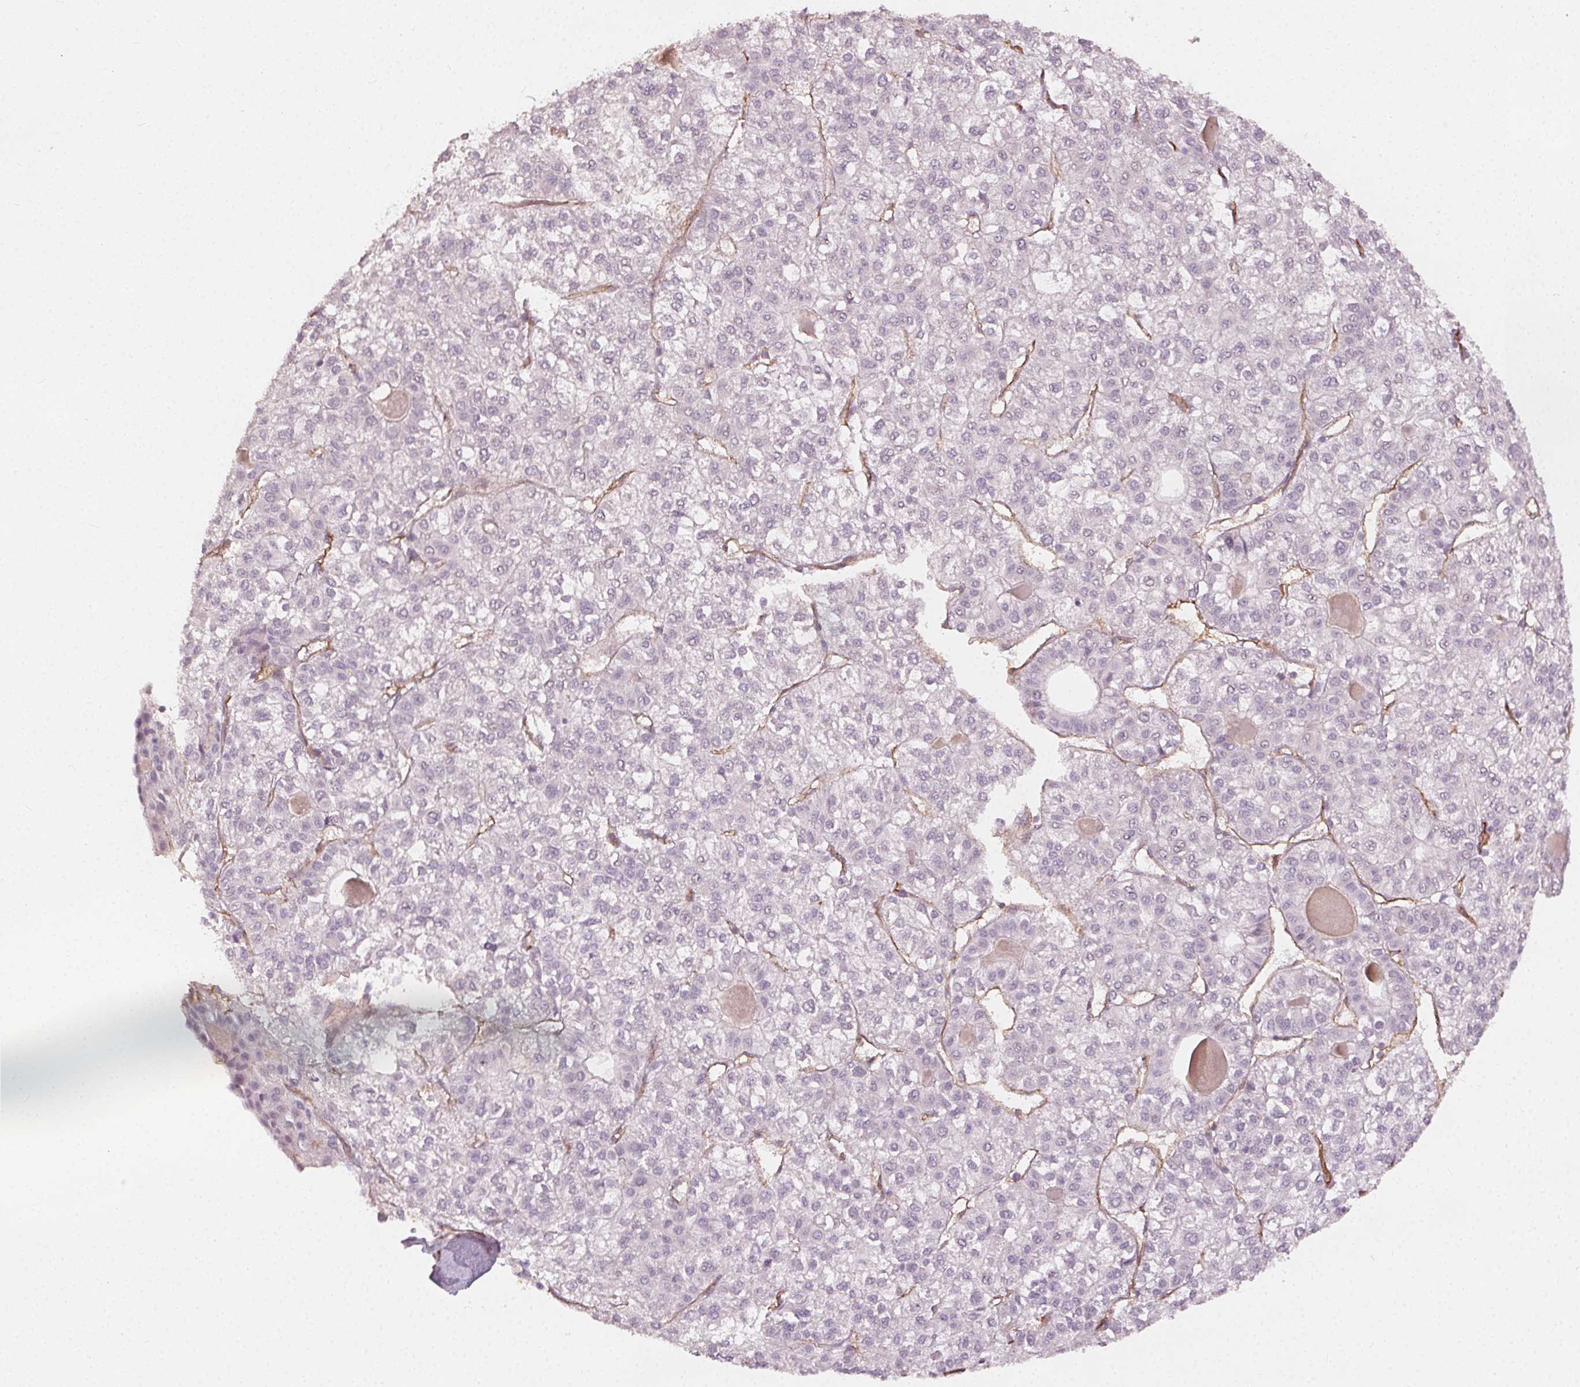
{"staining": {"intensity": "moderate", "quantity": "<25%", "location": "cytoplasmic/membranous"}, "tissue": "liver cancer", "cell_type": "Tumor cells", "image_type": "cancer", "snomed": [{"axis": "morphology", "description": "Carcinoma, Hepatocellular, NOS"}, {"axis": "topography", "description": "Liver"}], "caption": "High-power microscopy captured an immunohistochemistry histopathology image of liver cancer, revealing moderate cytoplasmic/membranous positivity in about <25% of tumor cells. Immunohistochemistry stains the protein in brown and the nuclei are stained blue.", "gene": "PODXL", "patient": {"sex": "female", "age": 43}}